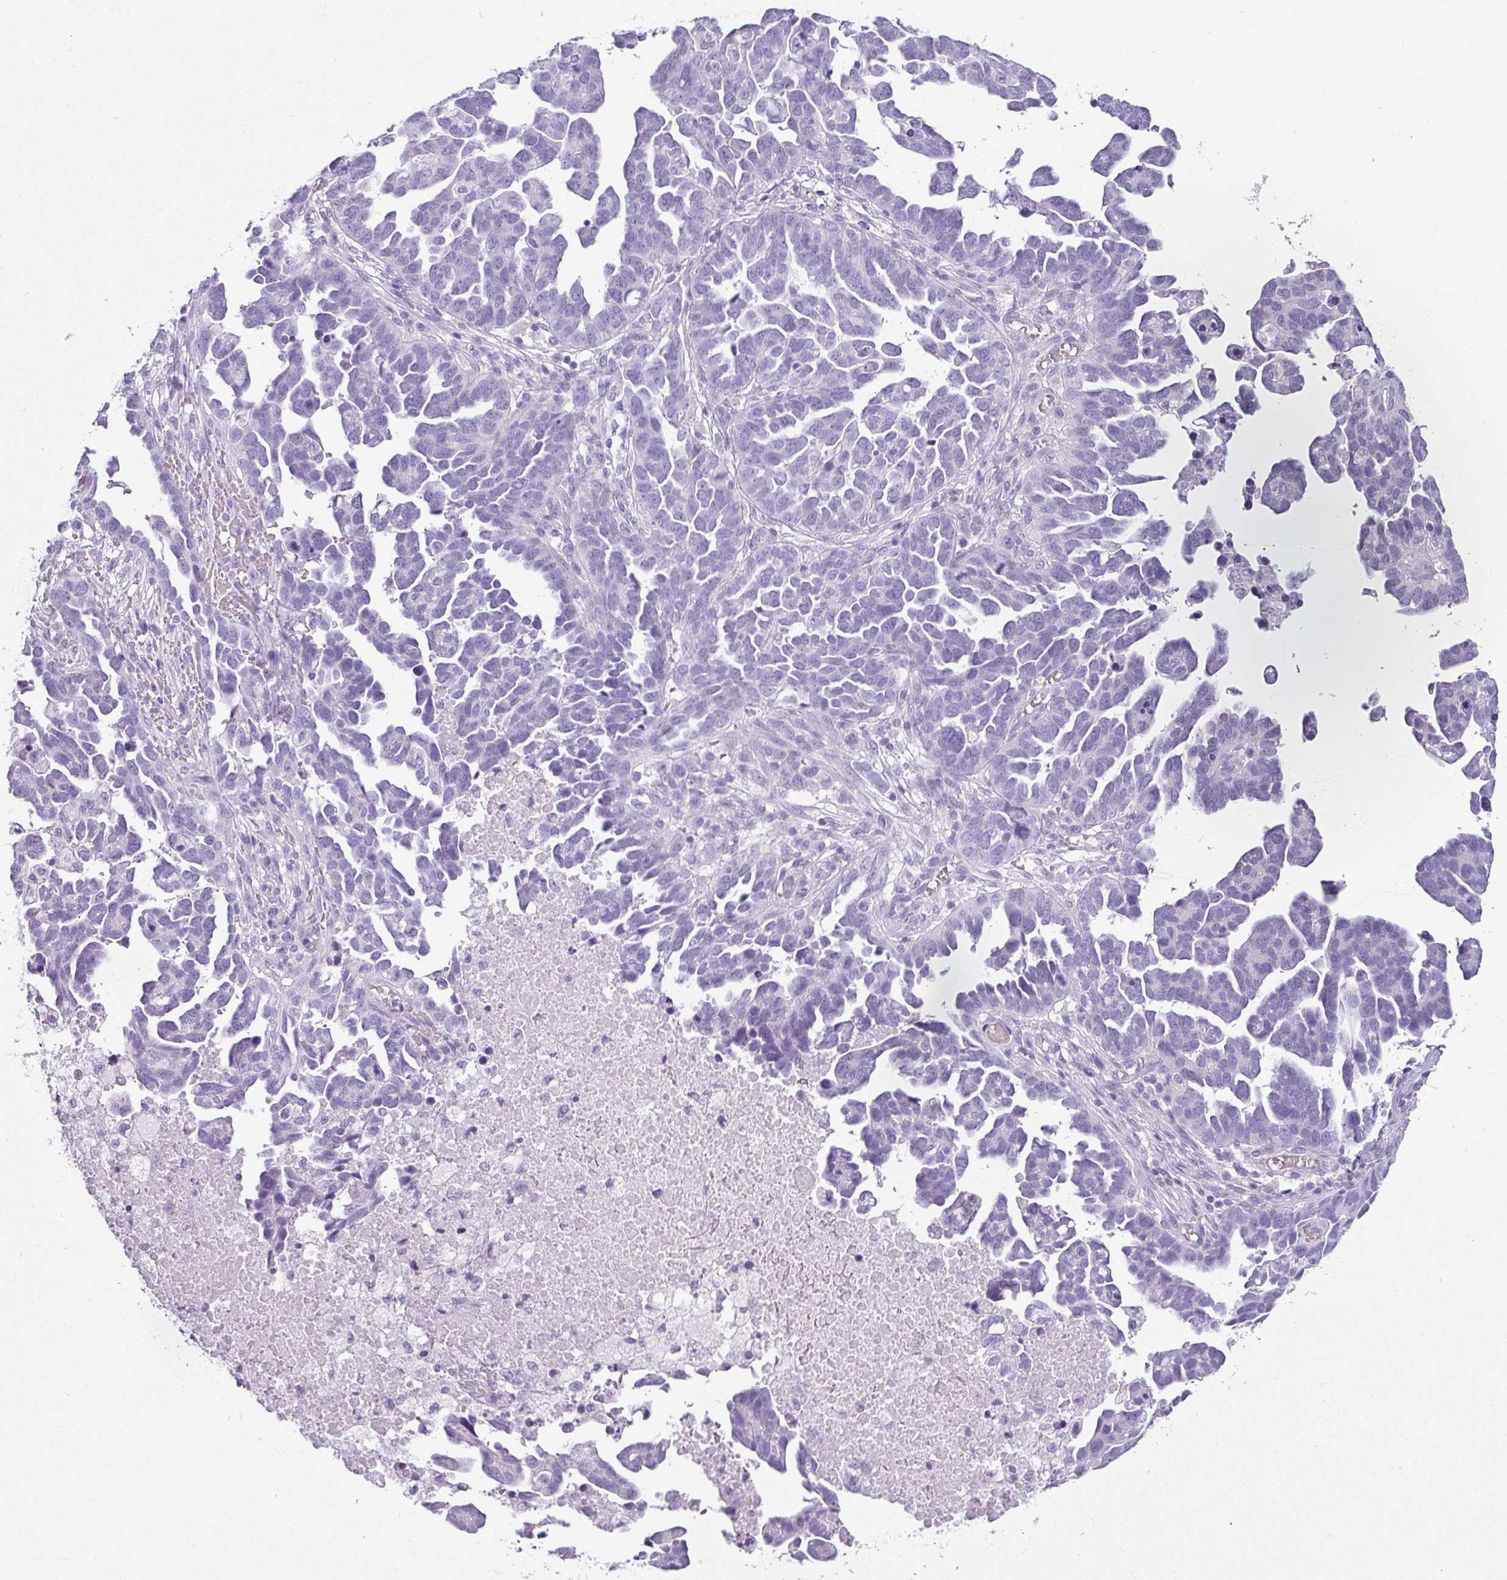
{"staining": {"intensity": "negative", "quantity": "none", "location": "none"}, "tissue": "ovarian cancer", "cell_type": "Tumor cells", "image_type": "cancer", "snomed": [{"axis": "morphology", "description": "Cystadenocarcinoma, serous, NOS"}, {"axis": "topography", "description": "Ovary"}], "caption": "The photomicrograph displays no significant positivity in tumor cells of ovarian cancer (serous cystadenocarcinoma).", "gene": "VCY1B", "patient": {"sex": "female", "age": 54}}